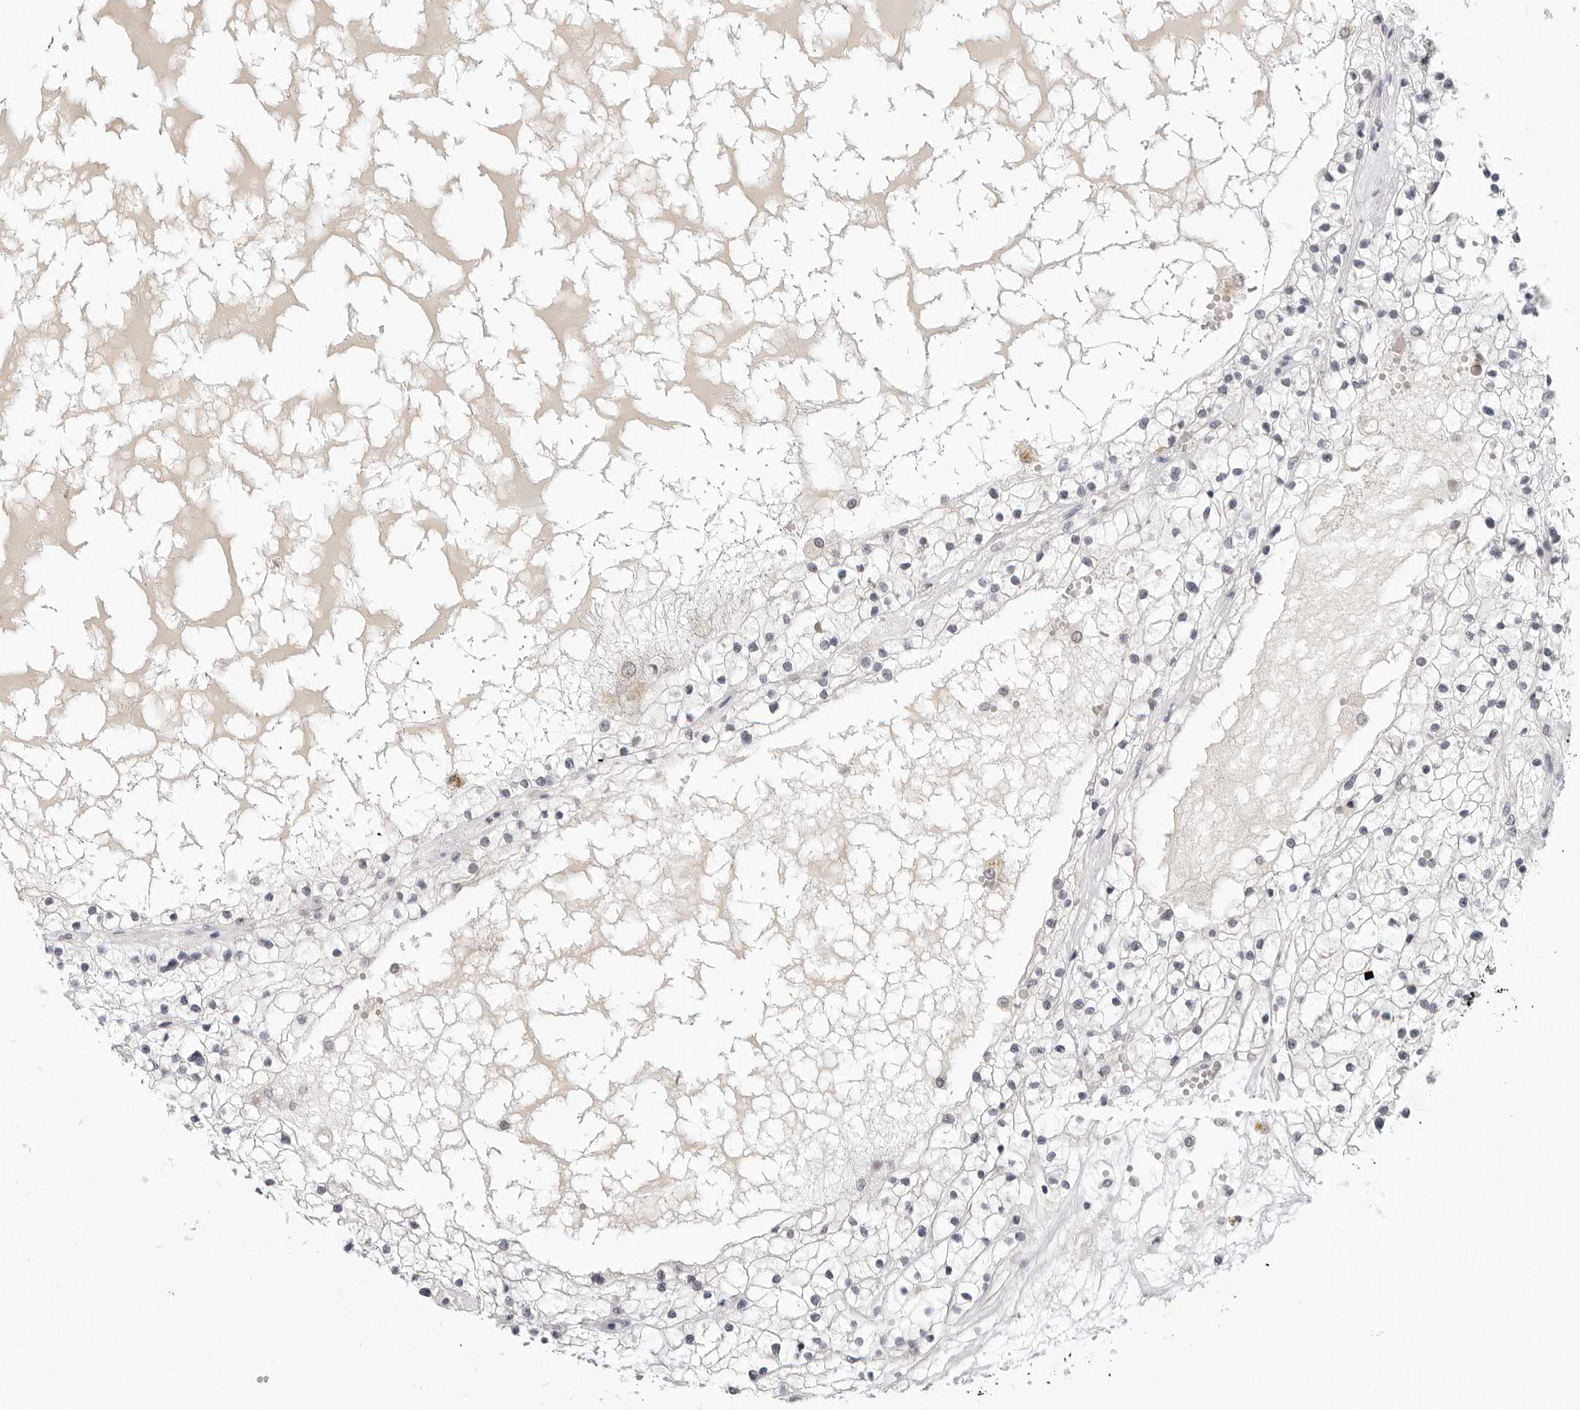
{"staining": {"intensity": "negative", "quantity": "none", "location": "none"}, "tissue": "renal cancer", "cell_type": "Tumor cells", "image_type": "cancer", "snomed": [{"axis": "morphology", "description": "Normal tissue, NOS"}, {"axis": "morphology", "description": "Adenocarcinoma, NOS"}, {"axis": "topography", "description": "Kidney"}], "caption": "Immunohistochemical staining of human adenocarcinoma (renal) reveals no significant staining in tumor cells. Nuclei are stained in blue.", "gene": "EDN2", "patient": {"sex": "male", "age": 68}}